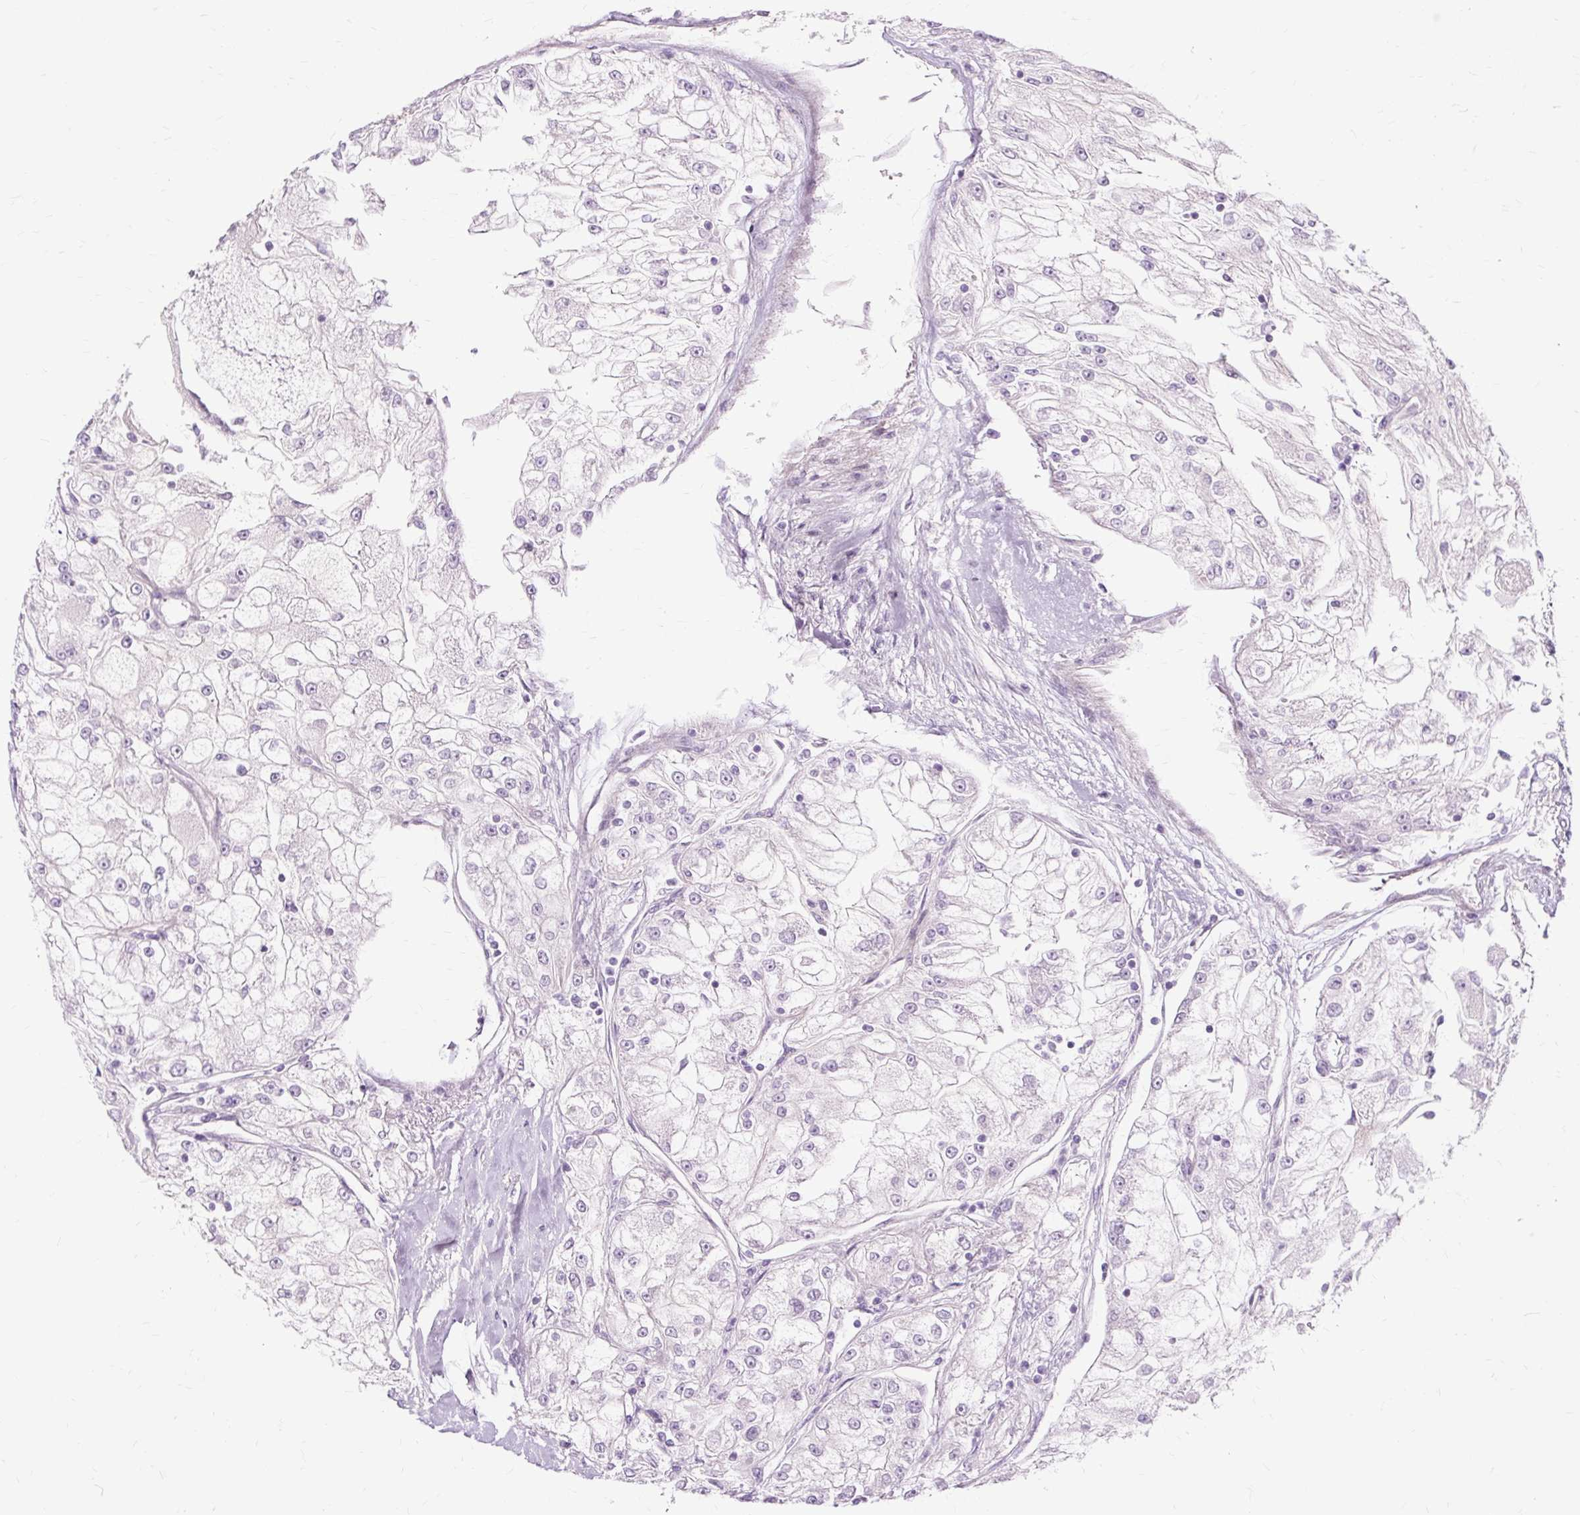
{"staining": {"intensity": "negative", "quantity": "none", "location": "none"}, "tissue": "renal cancer", "cell_type": "Tumor cells", "image_type": "cancer", "snomed": [{"axis": "morphology", "description": "Adenocarcinoma, NOS"}, {"axis": "topography", "description": "Kidney"}], "caption": "High power microscopy histopathology image of an immunohistochemistry image of renal cancer, revealing no significant positivity in tumor cells.", "gene": "DCTN4", "patient": {"sex": "female", "age": 72}}